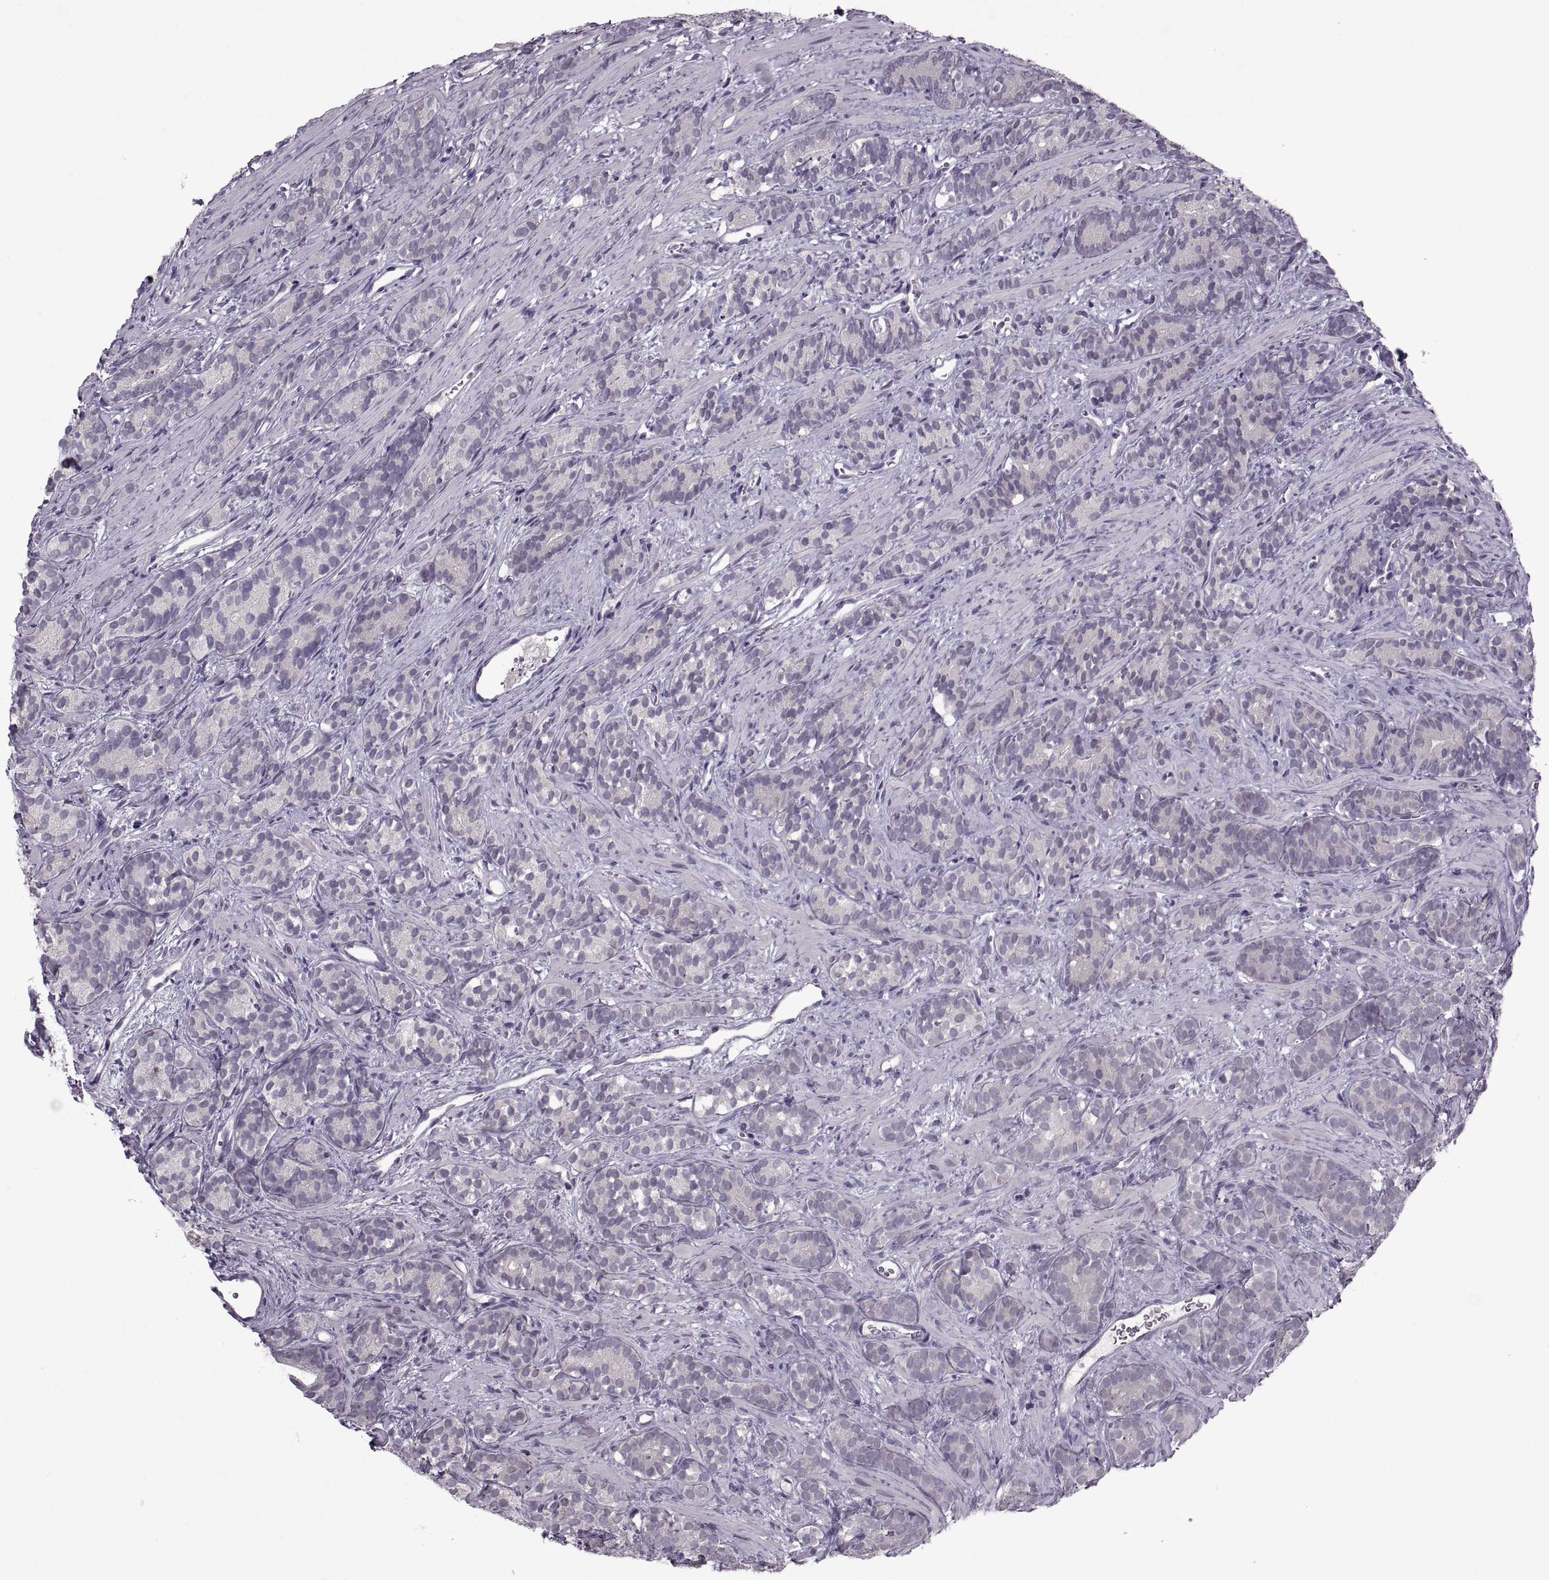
{"staining": {"intensity": "negative", "quantity": "none", "location": "none"}, "tissue": "prostate cancer", "cell_type": "Tumor cells", "image_type": "cancer", "snomed": [{"axis": "morphology", "description": "Adenocarcinoma, High grade"}, {"axis": "topography", "description": "Prostate"}], "caption": "Human adenocarcinoma (high-grade) (prostate) stained for a protein using immunohistochemistry (IHC) exhibits no expression in tumor cells.", "gene": "MGAT4D", "patient": {"sex": "male", "age": 84}}